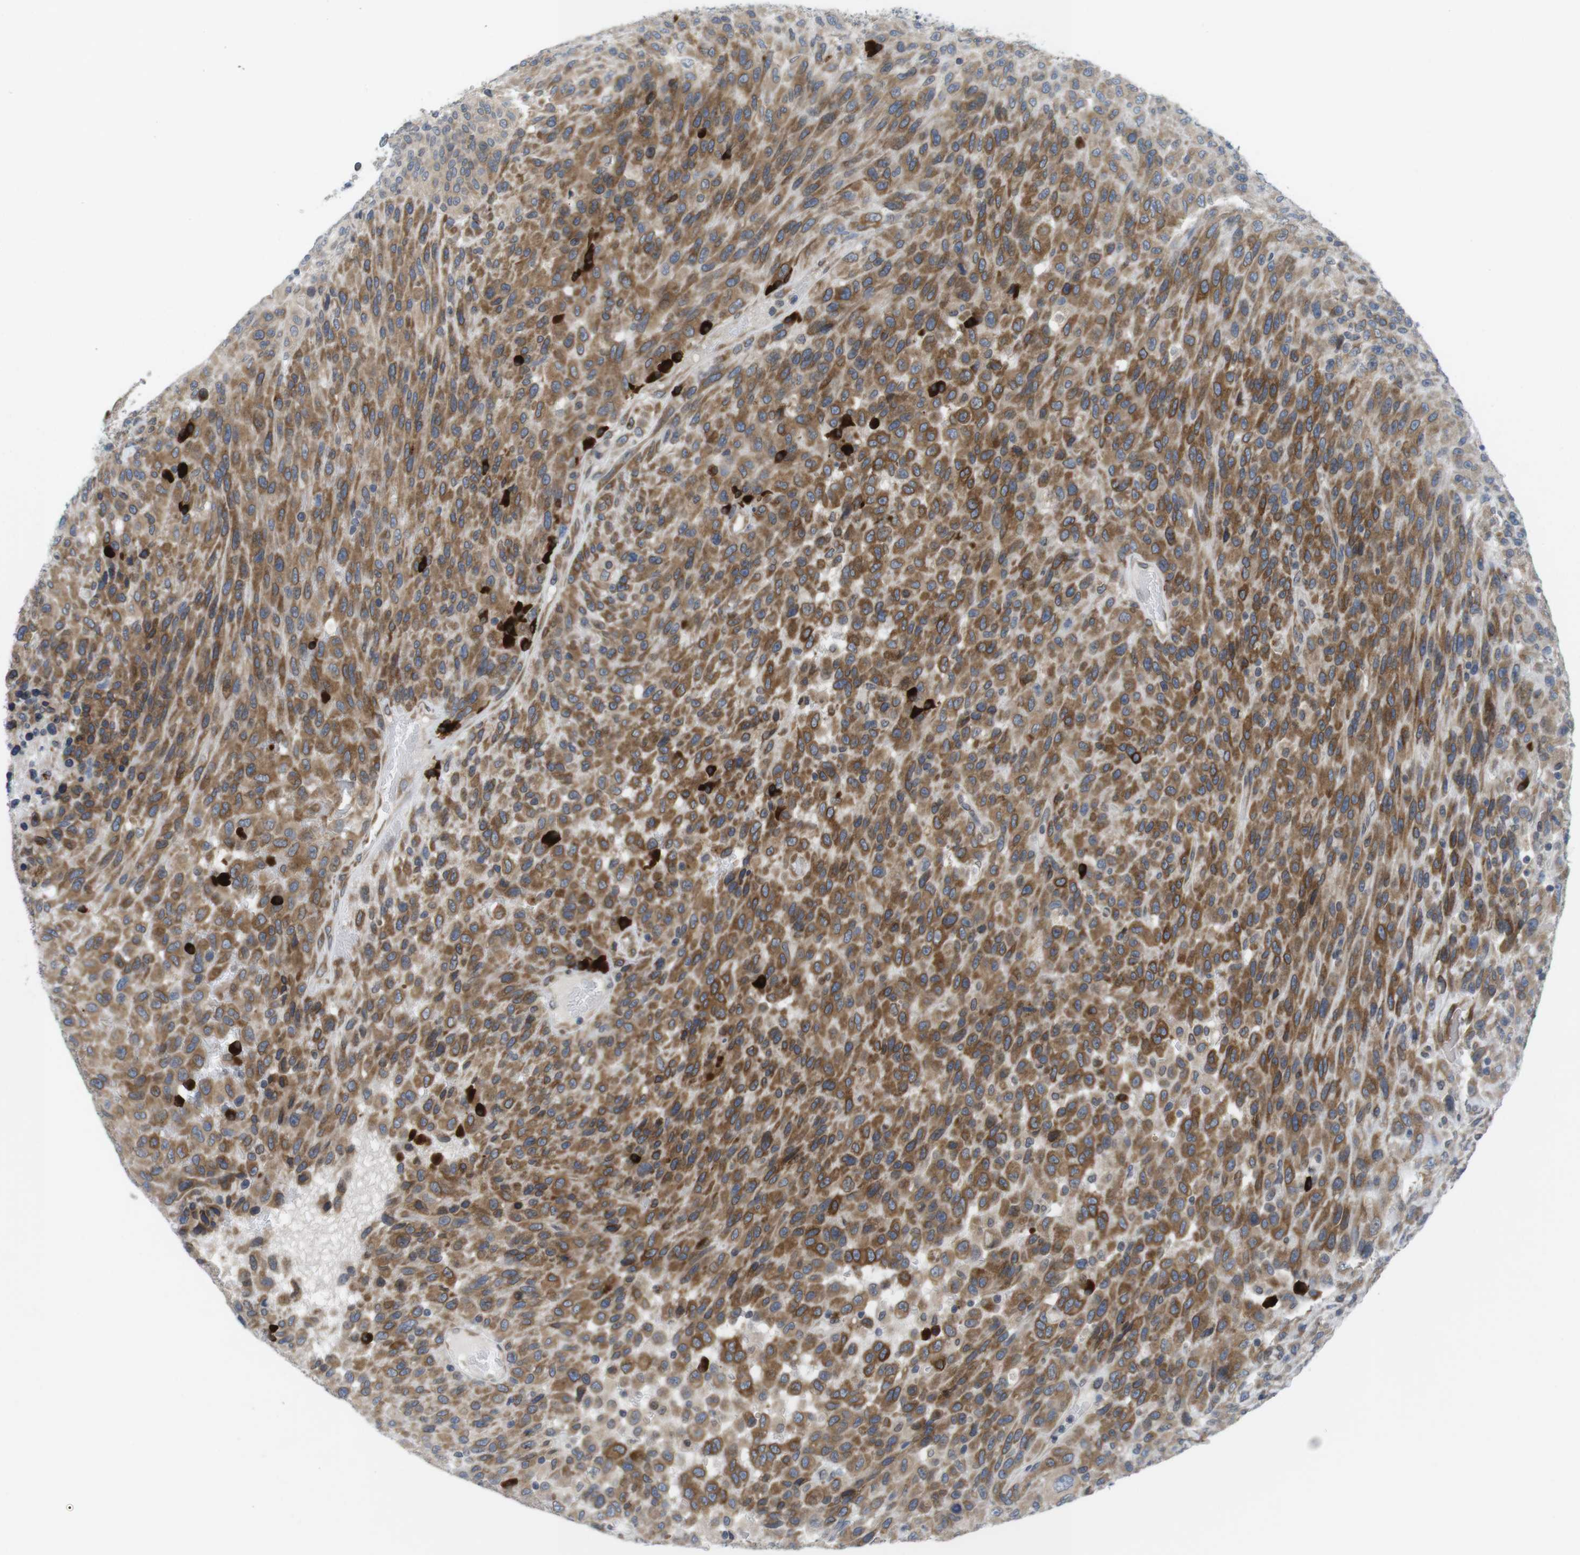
{"staining": {"intensity": "moderate", "quantity": ">75%", "location": "cytoplasmic/membranous"}, "tissue": "urothelial cancer", "cell_type": "Tumor cells", "image_type": "cancer", "snomed": [{"axis": "morphology", "description": "Urothelial carcinoma, High grade"}, {"axis": "topography", "description": "Urinary bladder"}], "caption": "A brown stain shows moderate cytoplasmic/membranous staining of a protein in high-grade urothelial carcinoma tumor cells. (DAB IHC, brown staining for protein, blue staining for nuclei).", "gene": "ERGIC3", "patient": {"sex": "male", "age": 66}}